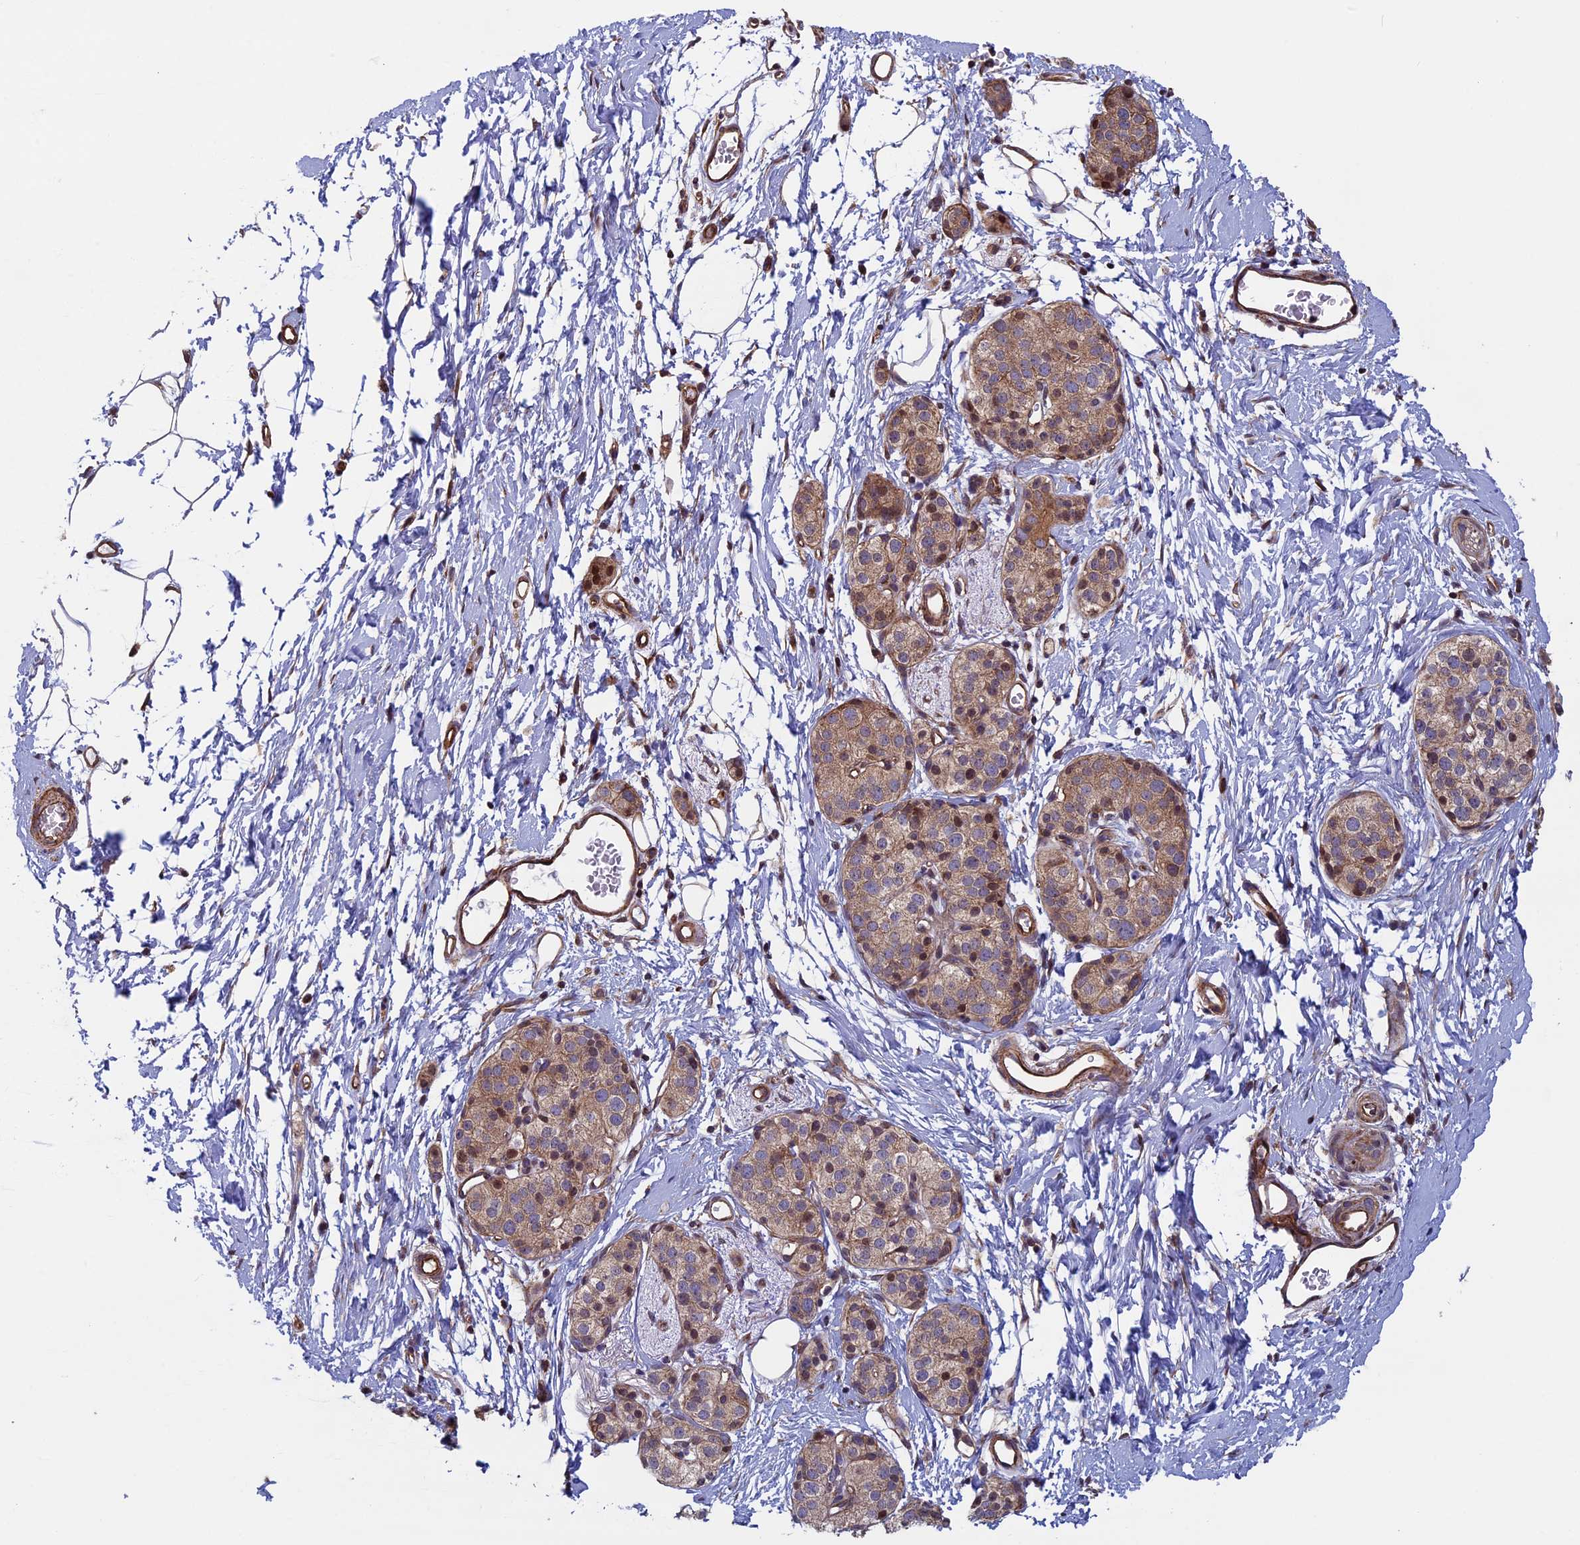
{"staining": {"intensity": "moderate", "quantity": ">75%", "location": "cytoplasmic/membranous"}, "tissue": "pancreatic cancer", "cell_type": "Tumor cells", "image_type": "cancer", "snomed": [{"axis": "morphology", "description": "Adenocarcinoma, NOS"}, {"axis": "topography", "description": "Pancreas"}], "caption": "The image reveals staining of pancreatic adenocarcinoma, revealing moderate cytoplasmic/membranous protein staining (brown color) within tumor cells.", "gene": "CCDC8", "patient": {"sex": "male", "age": 50}}